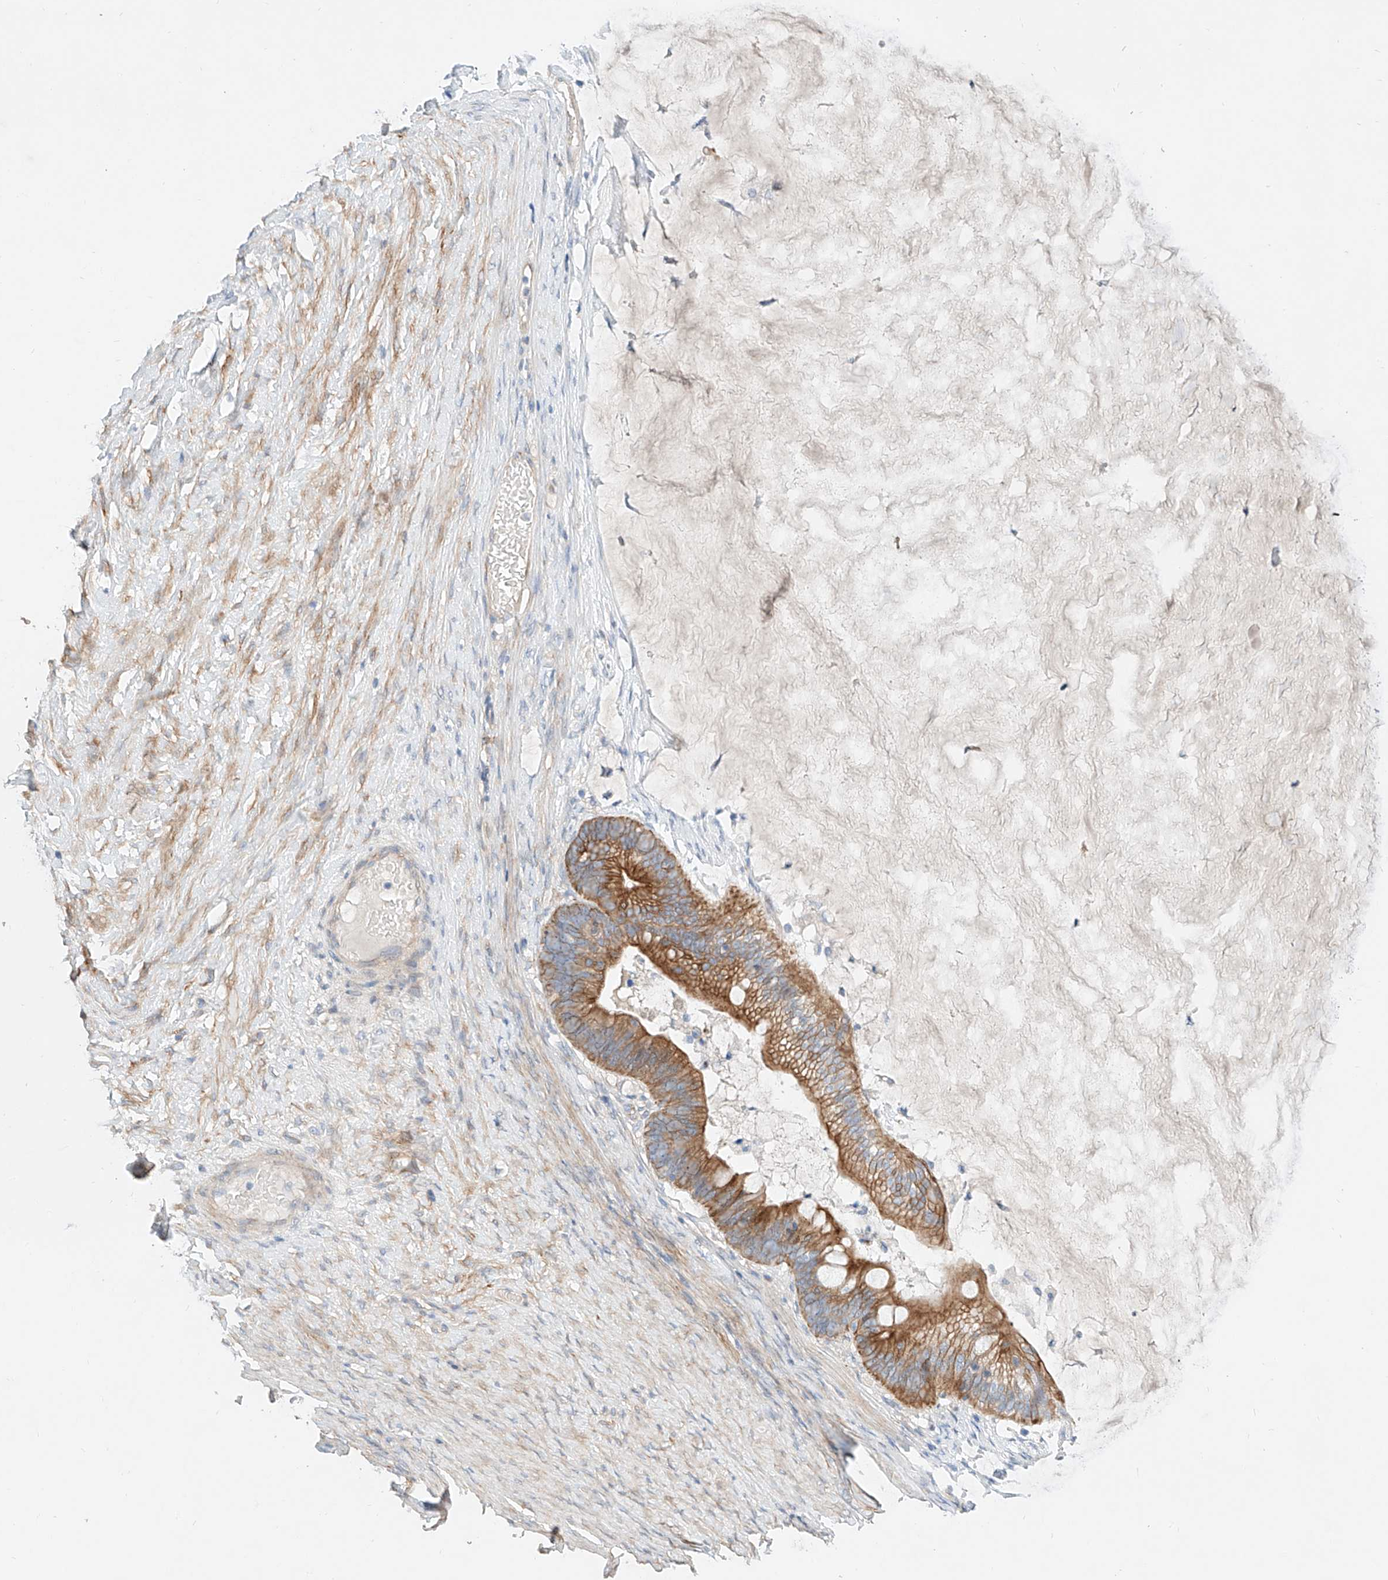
{"staining": {"intensity": "moderate", "quantity": ">75%", "location": "cytoplasmic/membranous"}, "tissue": "ovarian cancer", "cell_type": "Tumor cells", "image_type": "cancer", "snomed": [{"axis": "morphology", "description": "Cystadenocarcinoma, mucinous, NOS"}, {"axis": "topography", "description": "Ovary"}], "caption": "IHC image of neoplastic tissue: ovarian cancer stained using IHC displays medium levels of moderate protein expression localized specifically in the cytoplasmic/membranous of tumor cells, appearing as a cytoplasmic/membranous brown color.", "gene": "SBSPON", "patient": {"sex": "female", "age": 61}}